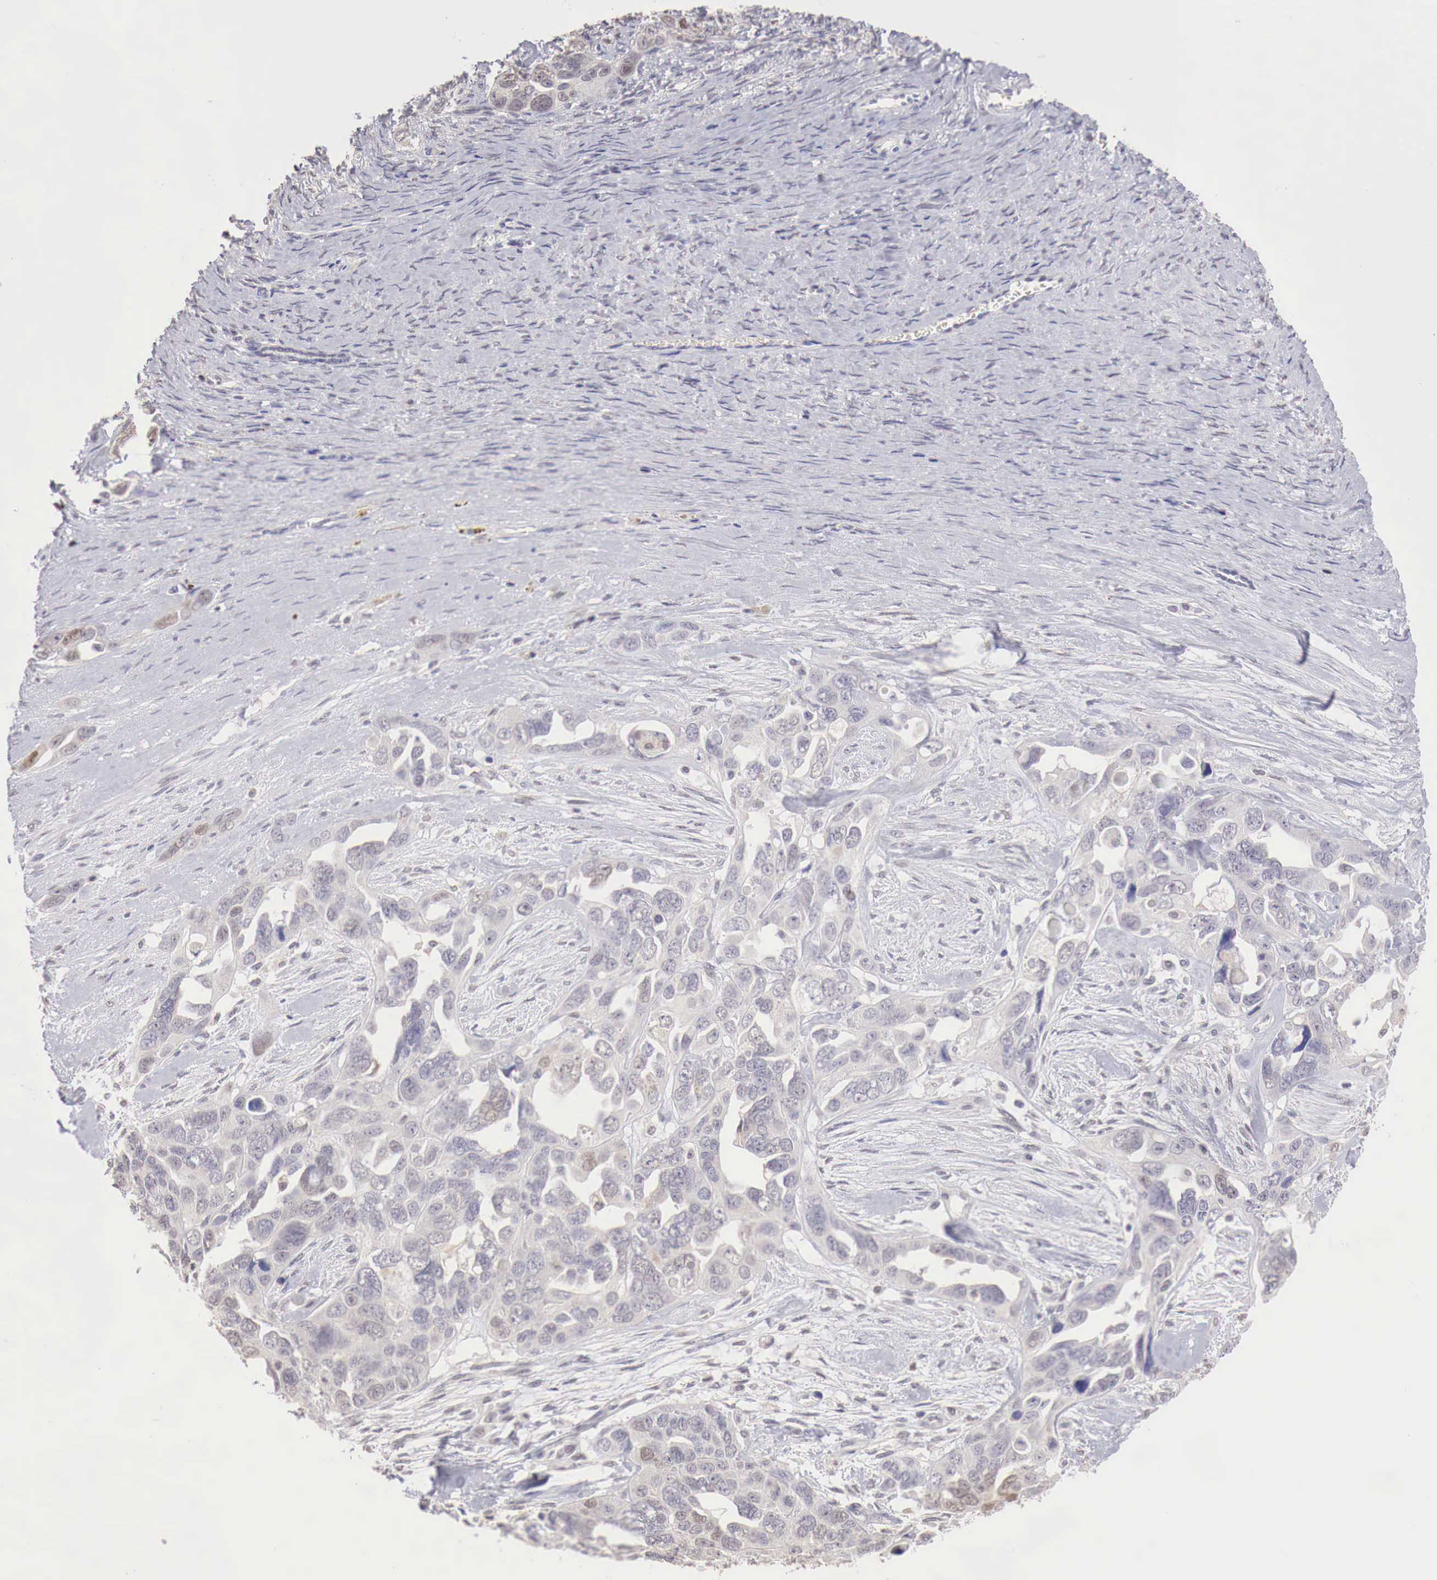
{"staining": {"intensity": "negative", "quantity": "none", "location": "none"}, "tissue": "ovarian cancer", "cell_type": "Tumor cells", "image_type": "cancer", "snomed": [{"axis": "morphology", "description": "Cystadenocarcinoma, serous, NOS"}, {"axis": "topography", "description": "Ovary"}], "caption": "DAB (3,3'-diaminobenzidine) immunohistochemical staining of human serous cystadenocarcinoma (ovarian) reveals no significant positivity in tumor cells.", "gene": "UBA1", "patient": {"sex": "female", "age": 63}}